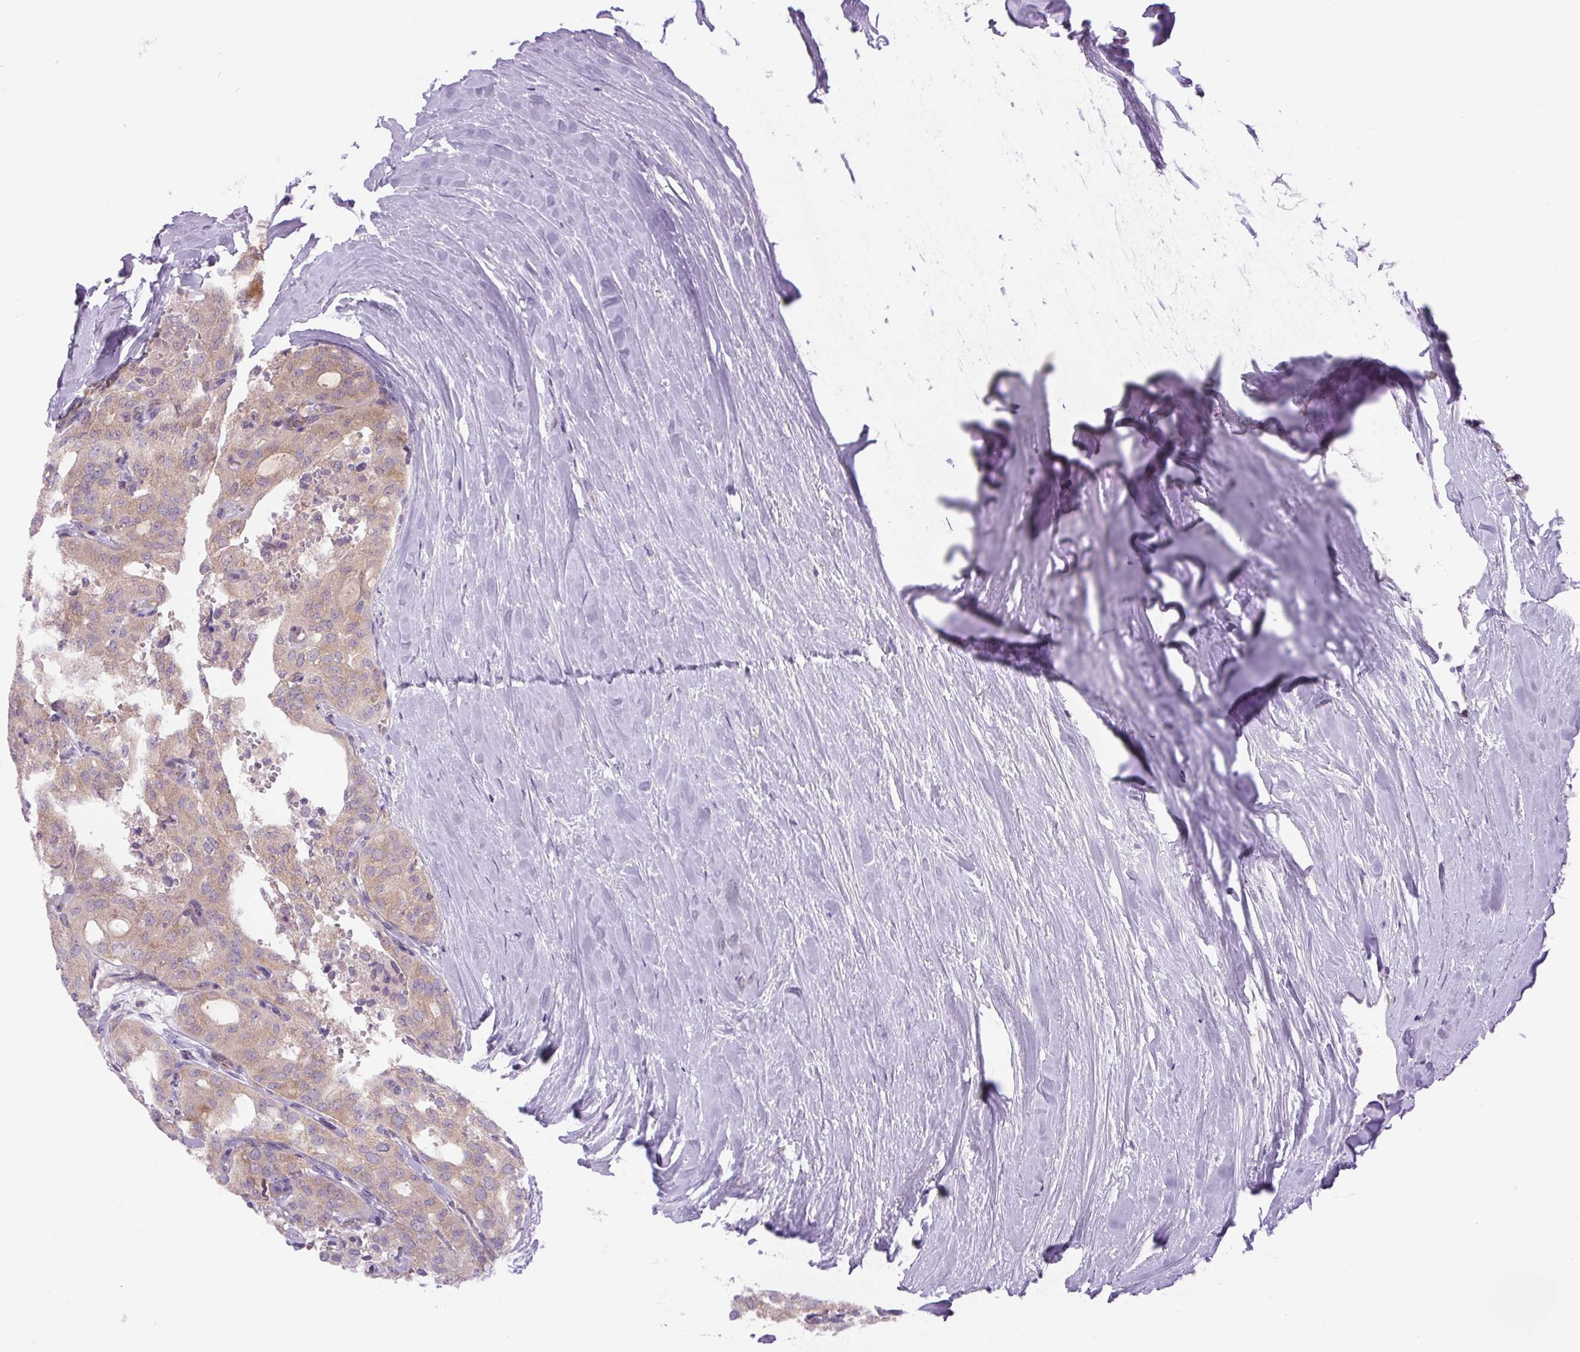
{"staining": {"intensity": "moderate", "quantity": "25%-75%", "location": "cytoplasmic/membranous"}, "tissue": "thyroid cancer", "cell_type": "Tumor cells", "image_type": "cancer", "snomed": [{"axis": "morphology", "description": "Follicular adenoma carcinoma, NOS"}, {"axis": "topography", "description": "Thyroid gland"}], "caption": "Immunohistochemistry (IHC) (DAB) staining of human thyroid cancer displays moderate cytoplasmic/membranous protein expression in about 25%-75% of tumor cells.", "gene": "MINK1", "patient": {"sex": "male", "age": 75}}